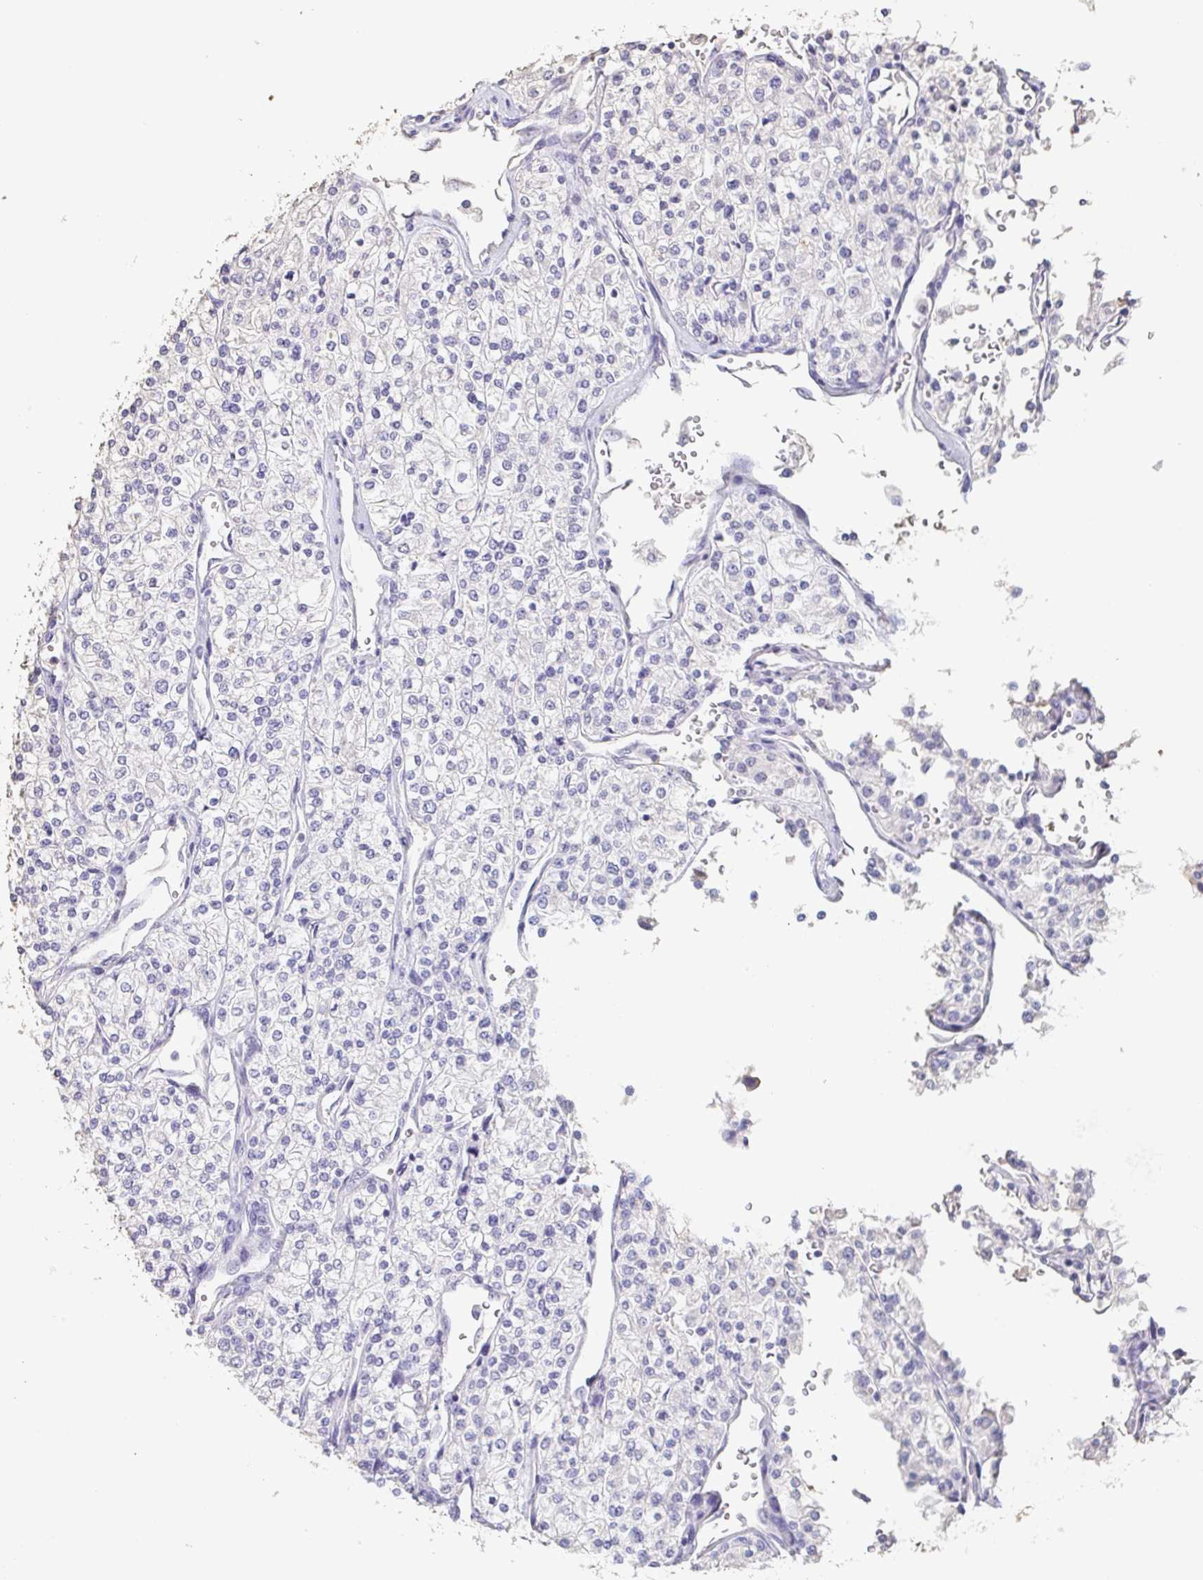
{"staining": {"intensity": "negative", "quantity": "none", "location": "none"}, "tissue": "renal cancer", "cell_type": "Tumor cells", "image_type": "cancer", "snomed": [{"axis": "morphology", "description": "Adenocarcinoma, NOS"}, {"axis": "topography", "description": "Kidney"}], "caption": "The image demonstrates no significant staining in tumor cells of adenocarcinoma (renal).", "gene": "BPIFA2", "patient": {"sex": "male", "age": 80}}